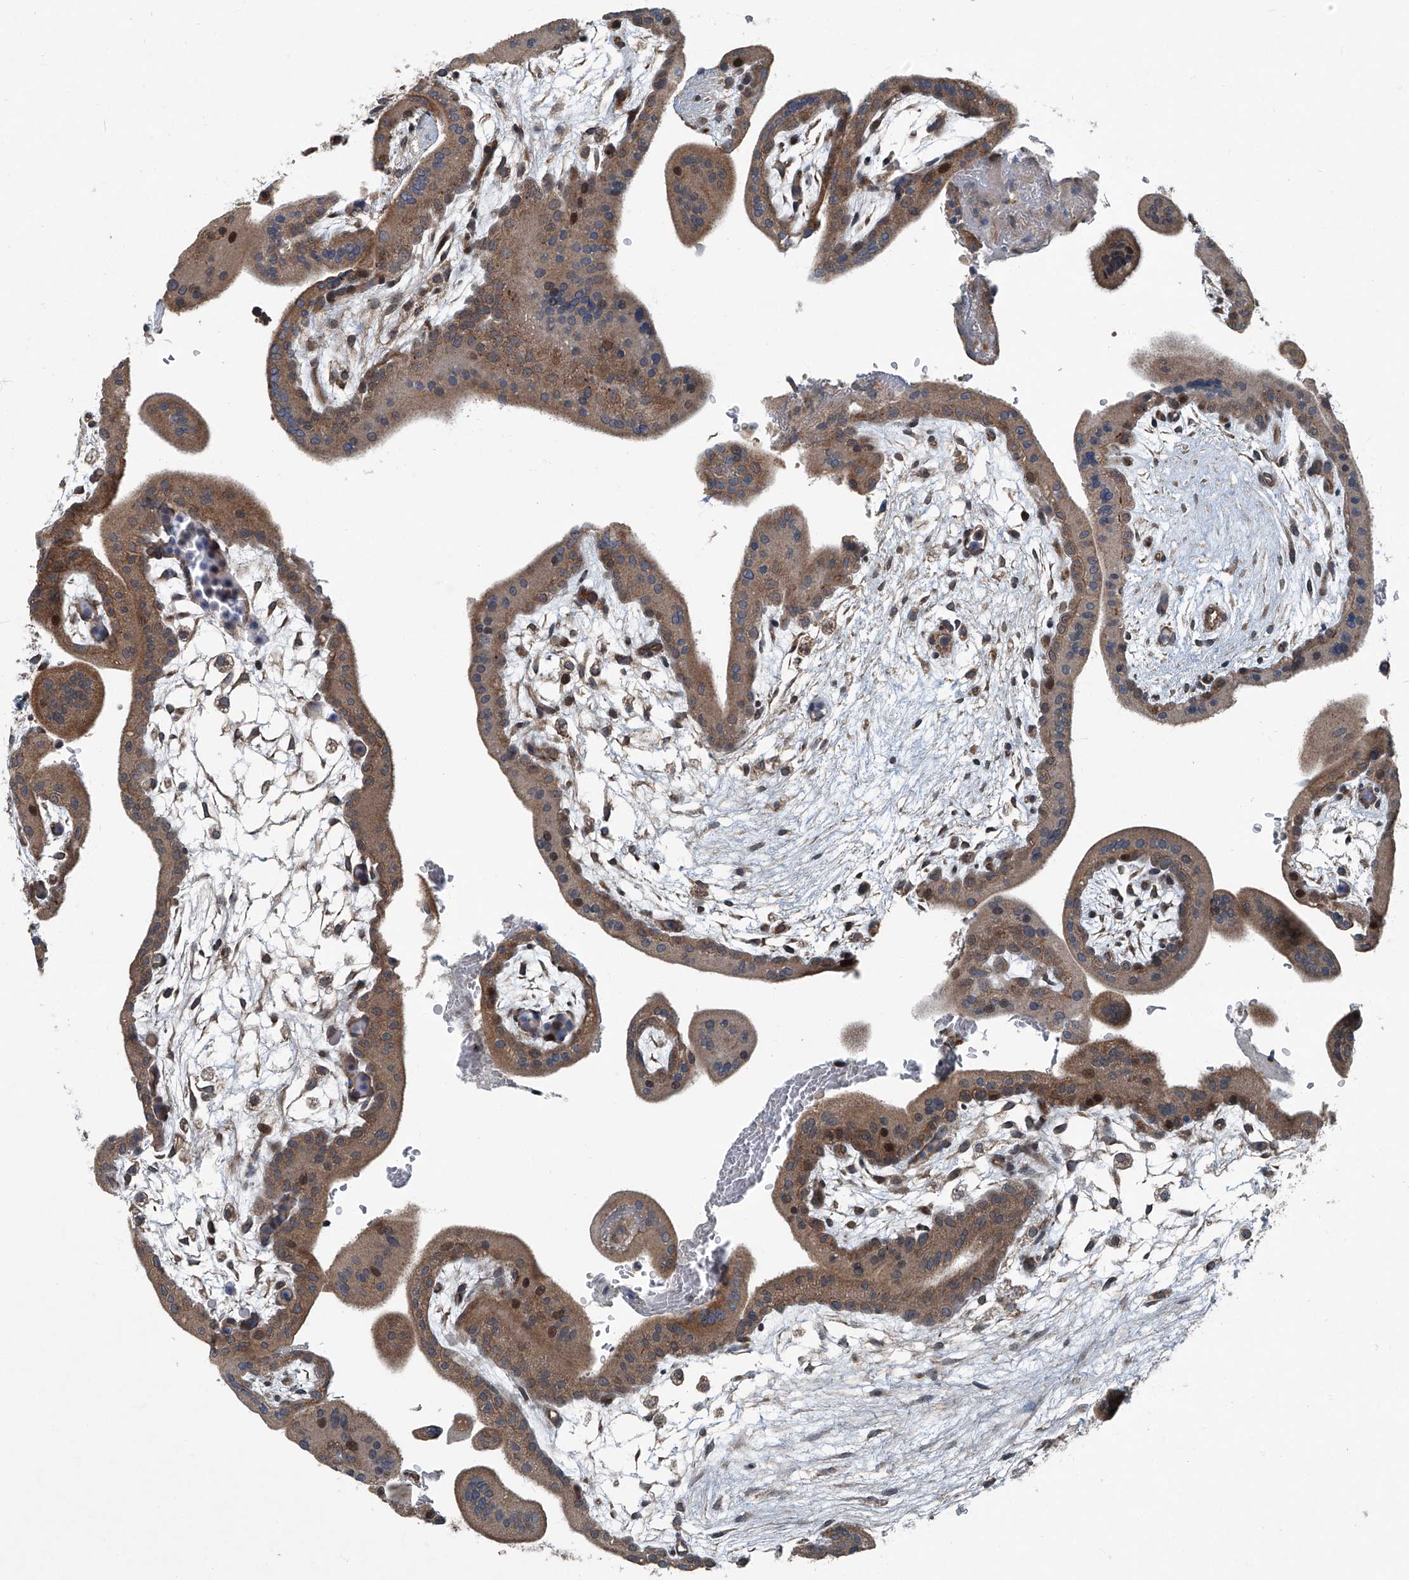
{"staining": {"intensity": "moderate", "quantity": ">75%", "location": "cytoplasmic/membranous,nuclear"}, "tissue": "placenta", "cell_type": "Trophoblastic cells", "image_type": "normal", "snomed": [{"axis": "morphology", "description": "Normal tissue, NOS"}, {"axis": "topography", "description": "Placenta"}], "caption": "Trophoblastic cells reveal moderate cytoplasmic/membranous,nuclear expression in about >75% of cells in normal placenta. (IHC, brightfield microscopy, high magnification).", "gene": "SENP2", "patient": {"sex": "female", "age": 35}}